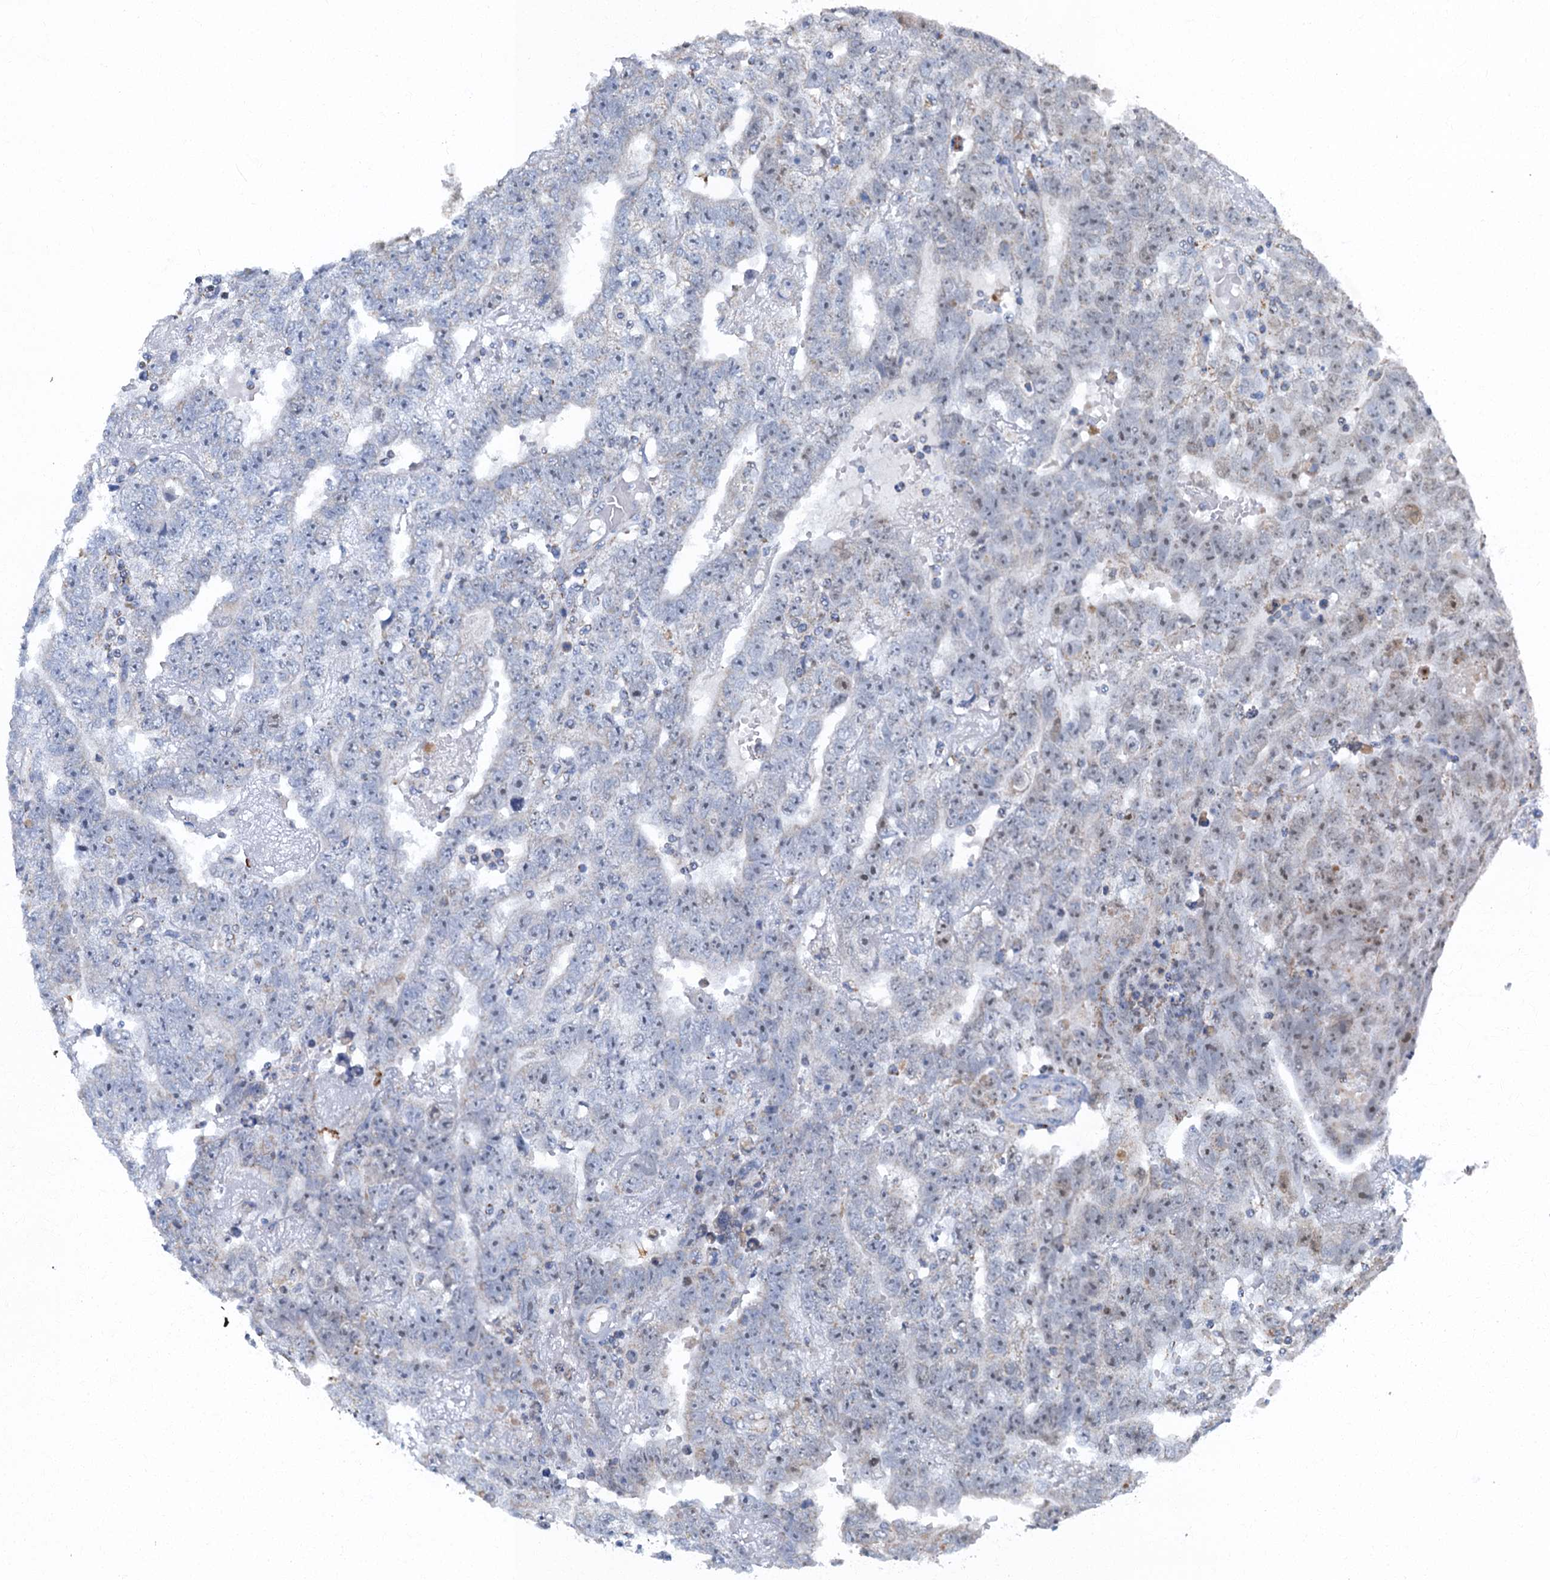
{"staining": {"intensity": "negative", "quantity": "none", "location": "none"}, "tissue": "testis cancer", "cell_type": "Tumor cells", "image_type": "cancer", "snomed": [{"axis": "morphology", "description": "Carcinoma, Embryonal, NOS"}, {"axis": "topography", "description": "Testis"}], "caption": "IHC histopathology image of human testis embryonal carcinoma stained for a protein (brown), which displays no expression in tumor cells.", "gene": "RAD9B", "patient": {"sex": "male", "age": 25}}